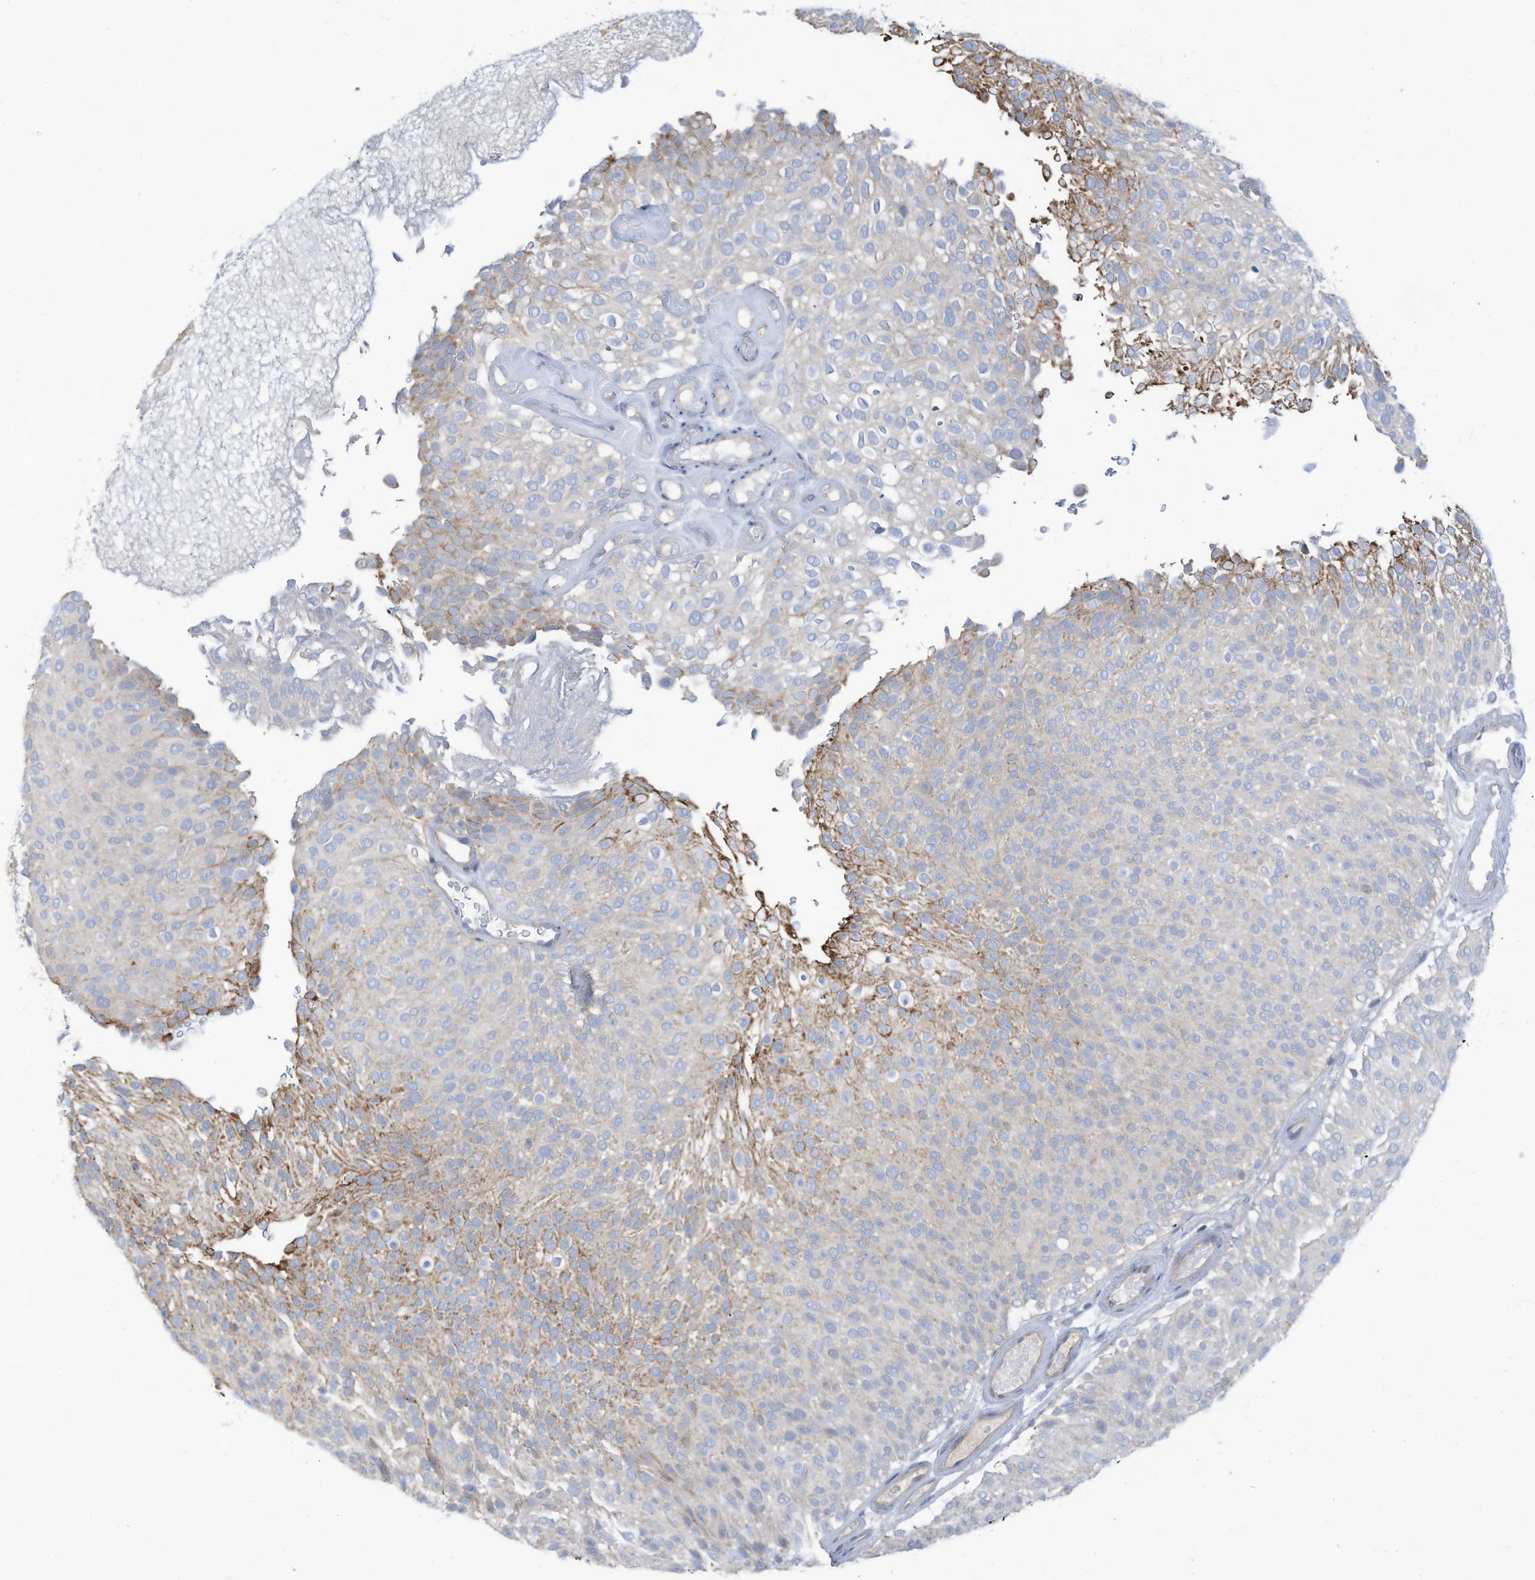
{"staining": {"intensity": "moderate", "quantity": "<25%", "location": "cytoplasmic/membranous"}, "tissue": "urothelial cancer", "cell_type": "Tumor cells", "image_type": "cancer", "snomed": [{"axis": "morphology", "description": "Urothelial carcinoma, Low grade"}, {"axis": "topography", "description": "Urinary bladder"}], "caption": "Moderate cytoplasmic/membranous staining for a protein is identified in approximately <25% of tumor cells of urothelial cancer using IHC.", "gene": "SCGB1D2", "patient": {"sex": "male", "age": 78}}